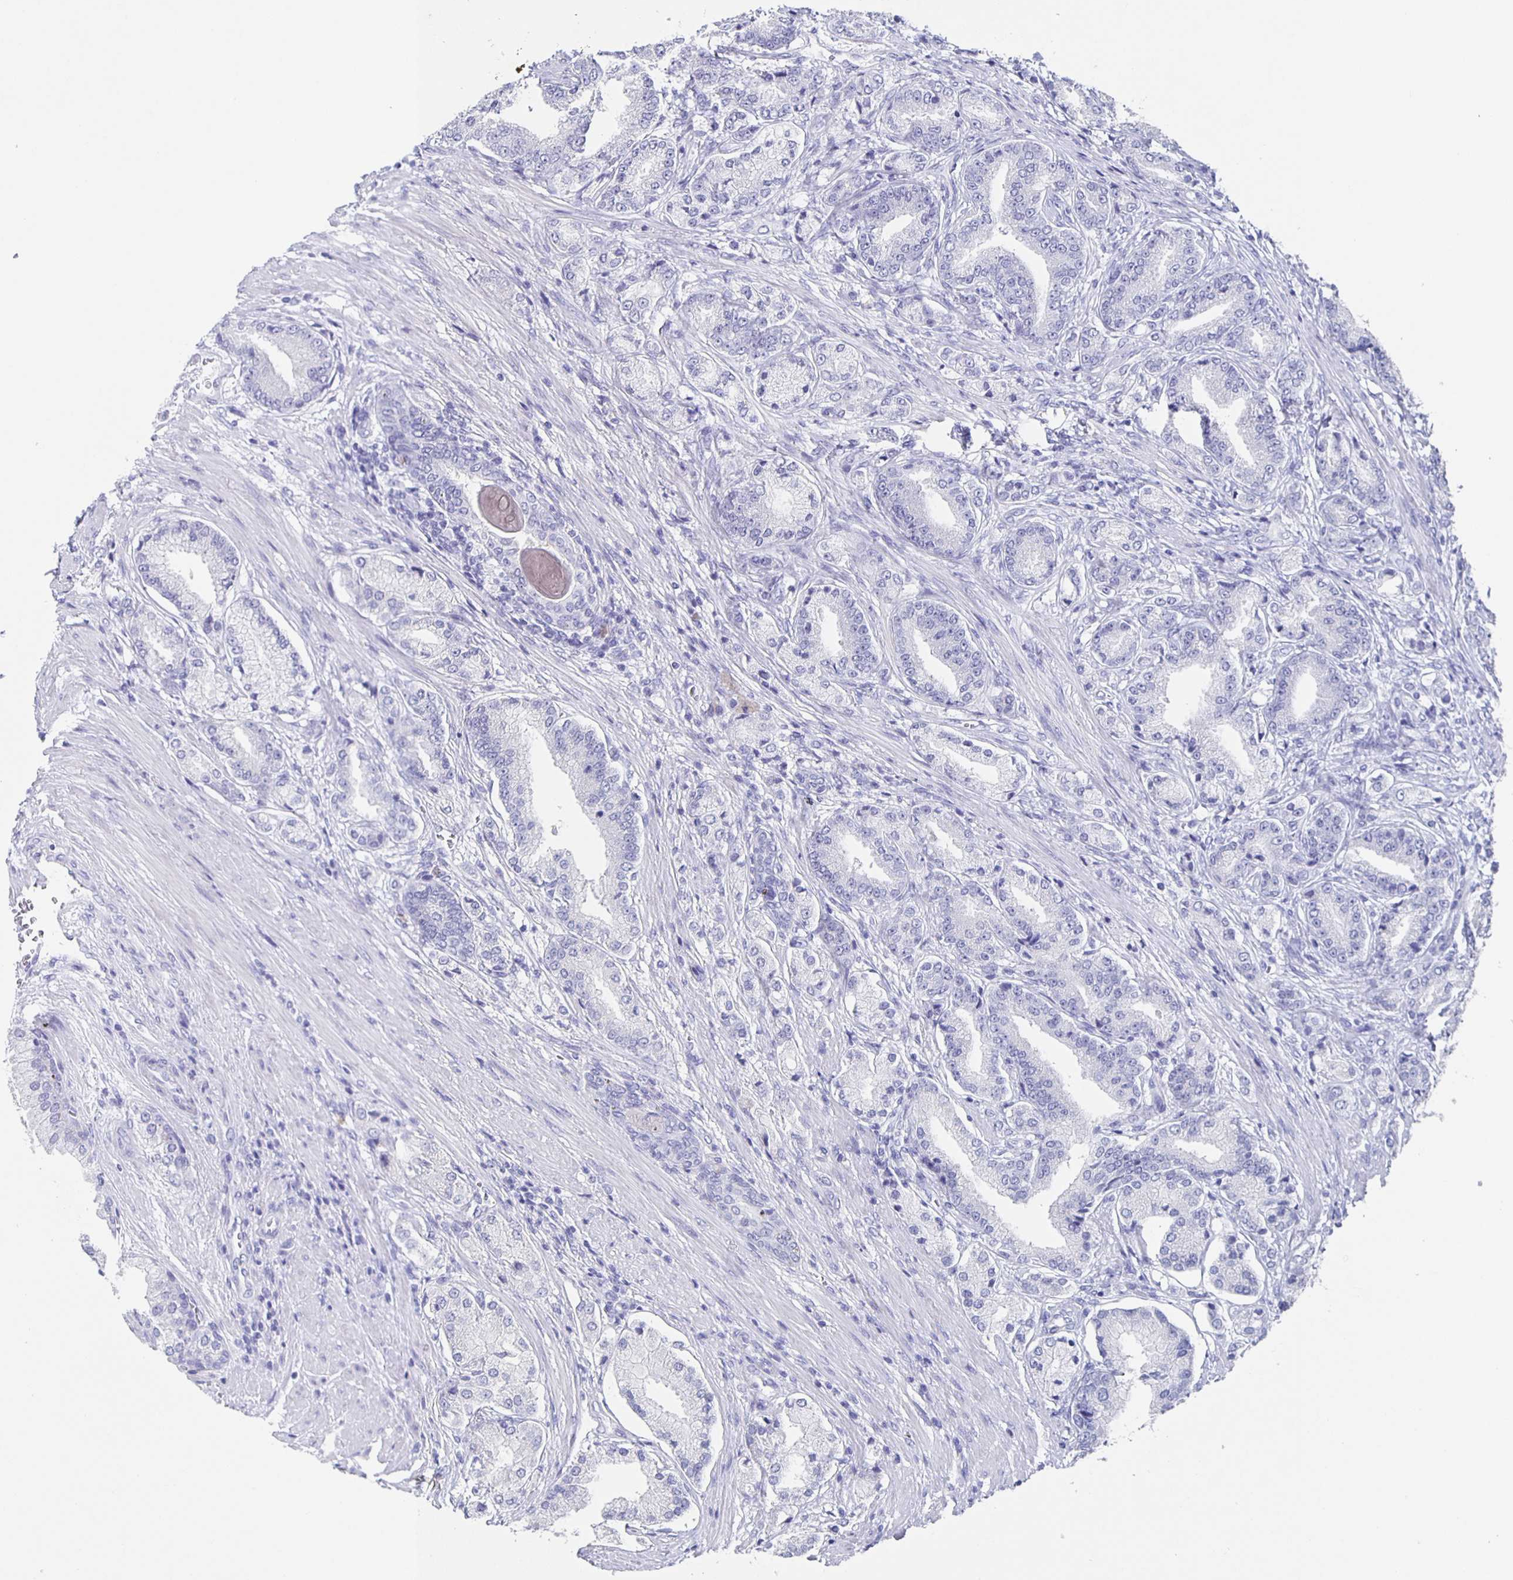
{"staining": {"intensity": "negative", "quantity": "none", "location": "none"}, "tissue": "prostate cancer", "cell_type": "Tumor cells", "image_type": "cancer", "snomed": [{"axis": "morphology", "description": "Adenocarcinoma, High grade"}, {"axis": "topography", "description": "Prostate and seminal vesicle, NOS"}], "caption": "Immunohistochemical staining of human prostate cancer (high-grade adenocarcinoma) displays no significant positivity in tumor cells. The staining is performed using DAB brown chromogen with nuclei counter-stained in using hematoxylin.", "gene": "SLC34A2", "patient": {"sex": "male", "age": 61}}